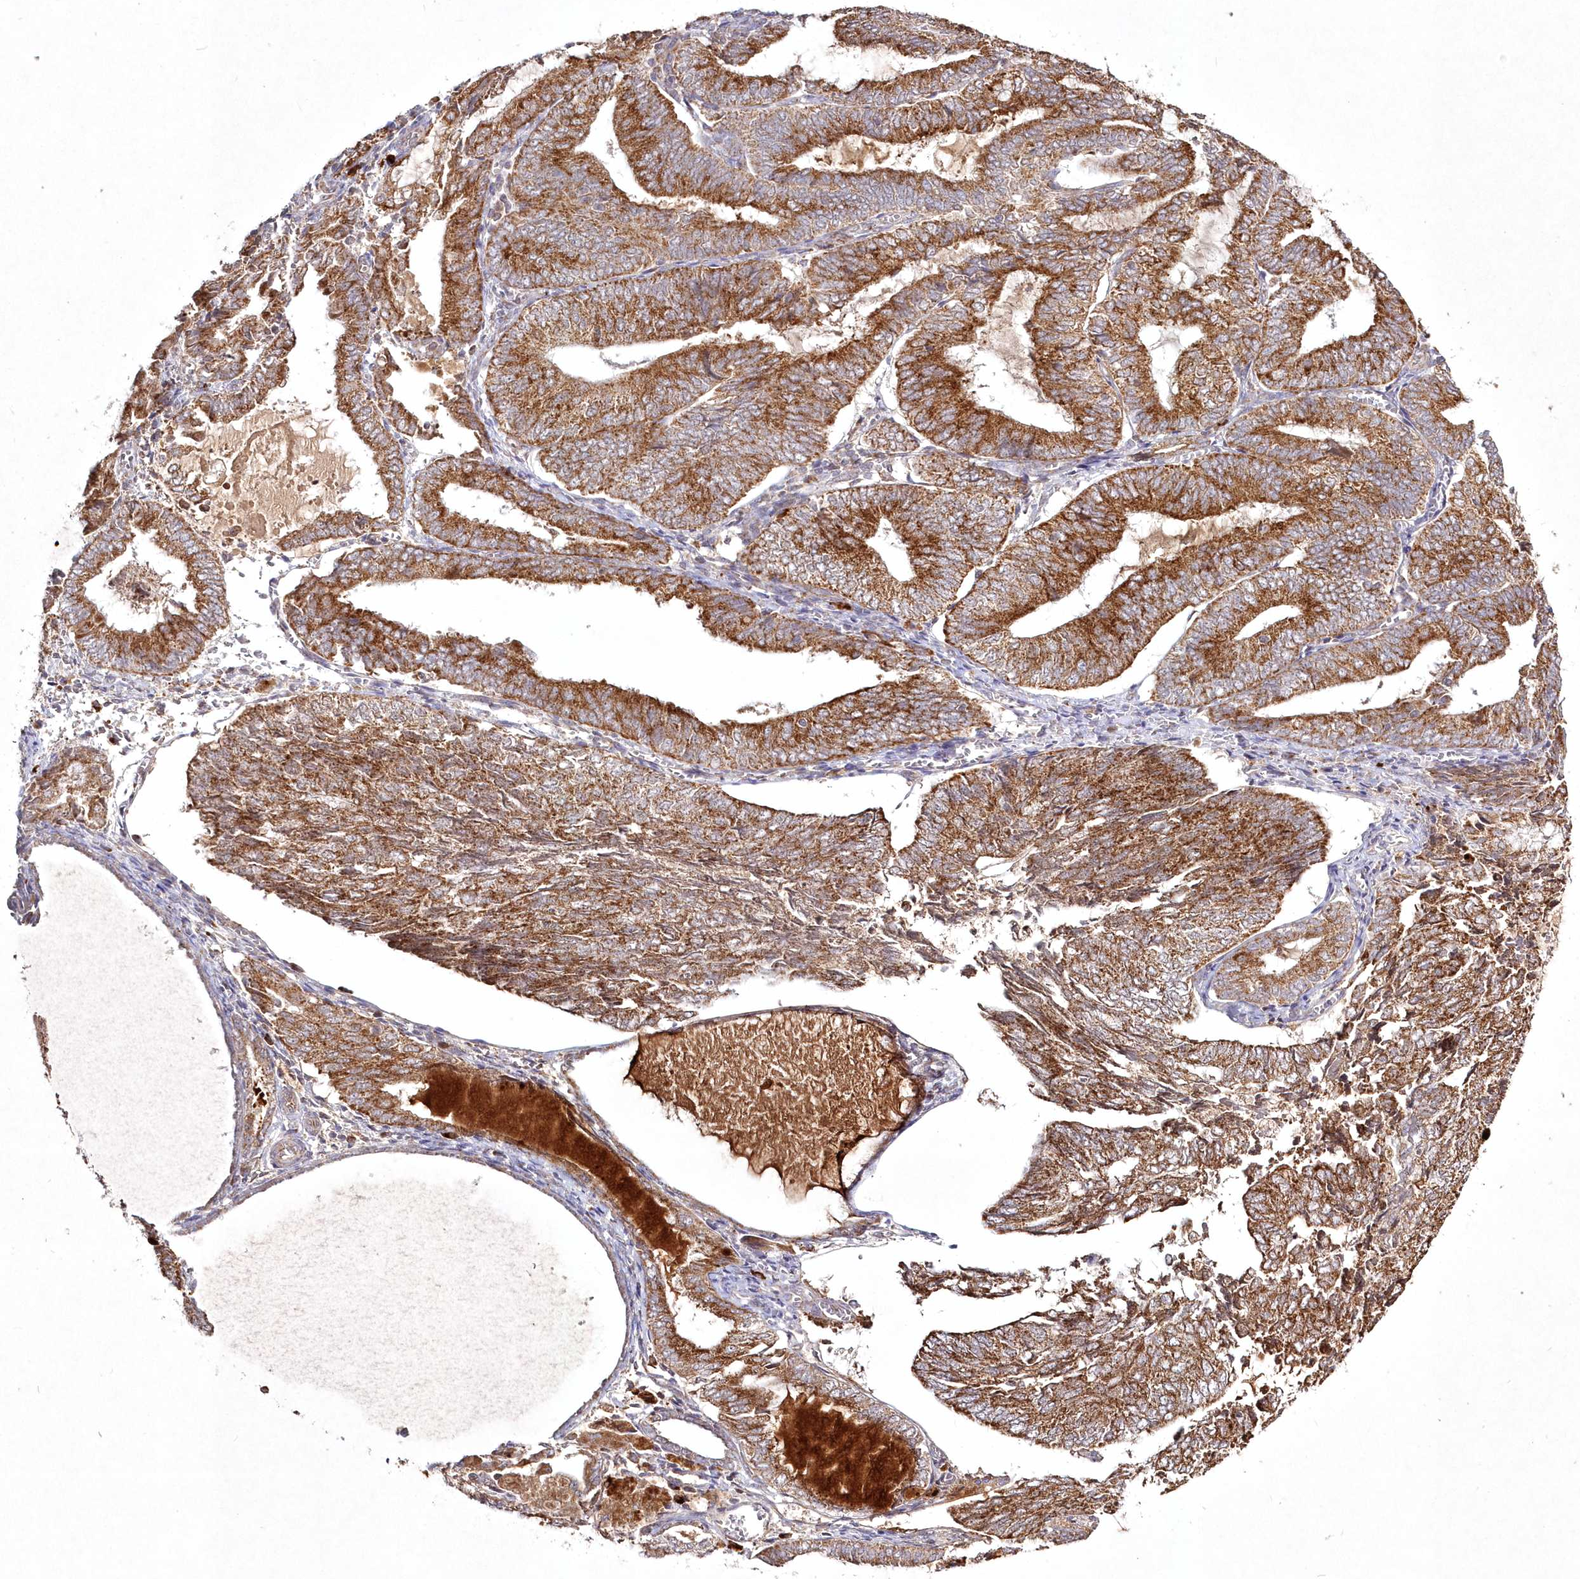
{"staining": {"intensity": "moderate", "quantity": ">75%", "location": "cytoplasmic/membranous"}, "tissue": "endometrial cancer", "cell_type": "Tumor cells", "image_type": "cancer", "snomed": [{"axis": "morphology", "description": "Adenocarcinoma, NOS"}, {"axis": "topography", "description": "Endometrium"}], "caption": "This histopathology image reveals immunohistochemistry staining of endometrial adenocarcinoma, with medium moderate cytoplasmic/membranous staining in about >75% of tumor cells.", "gene": "PEX13", "patient": {"sex": "female", "age": 81}}